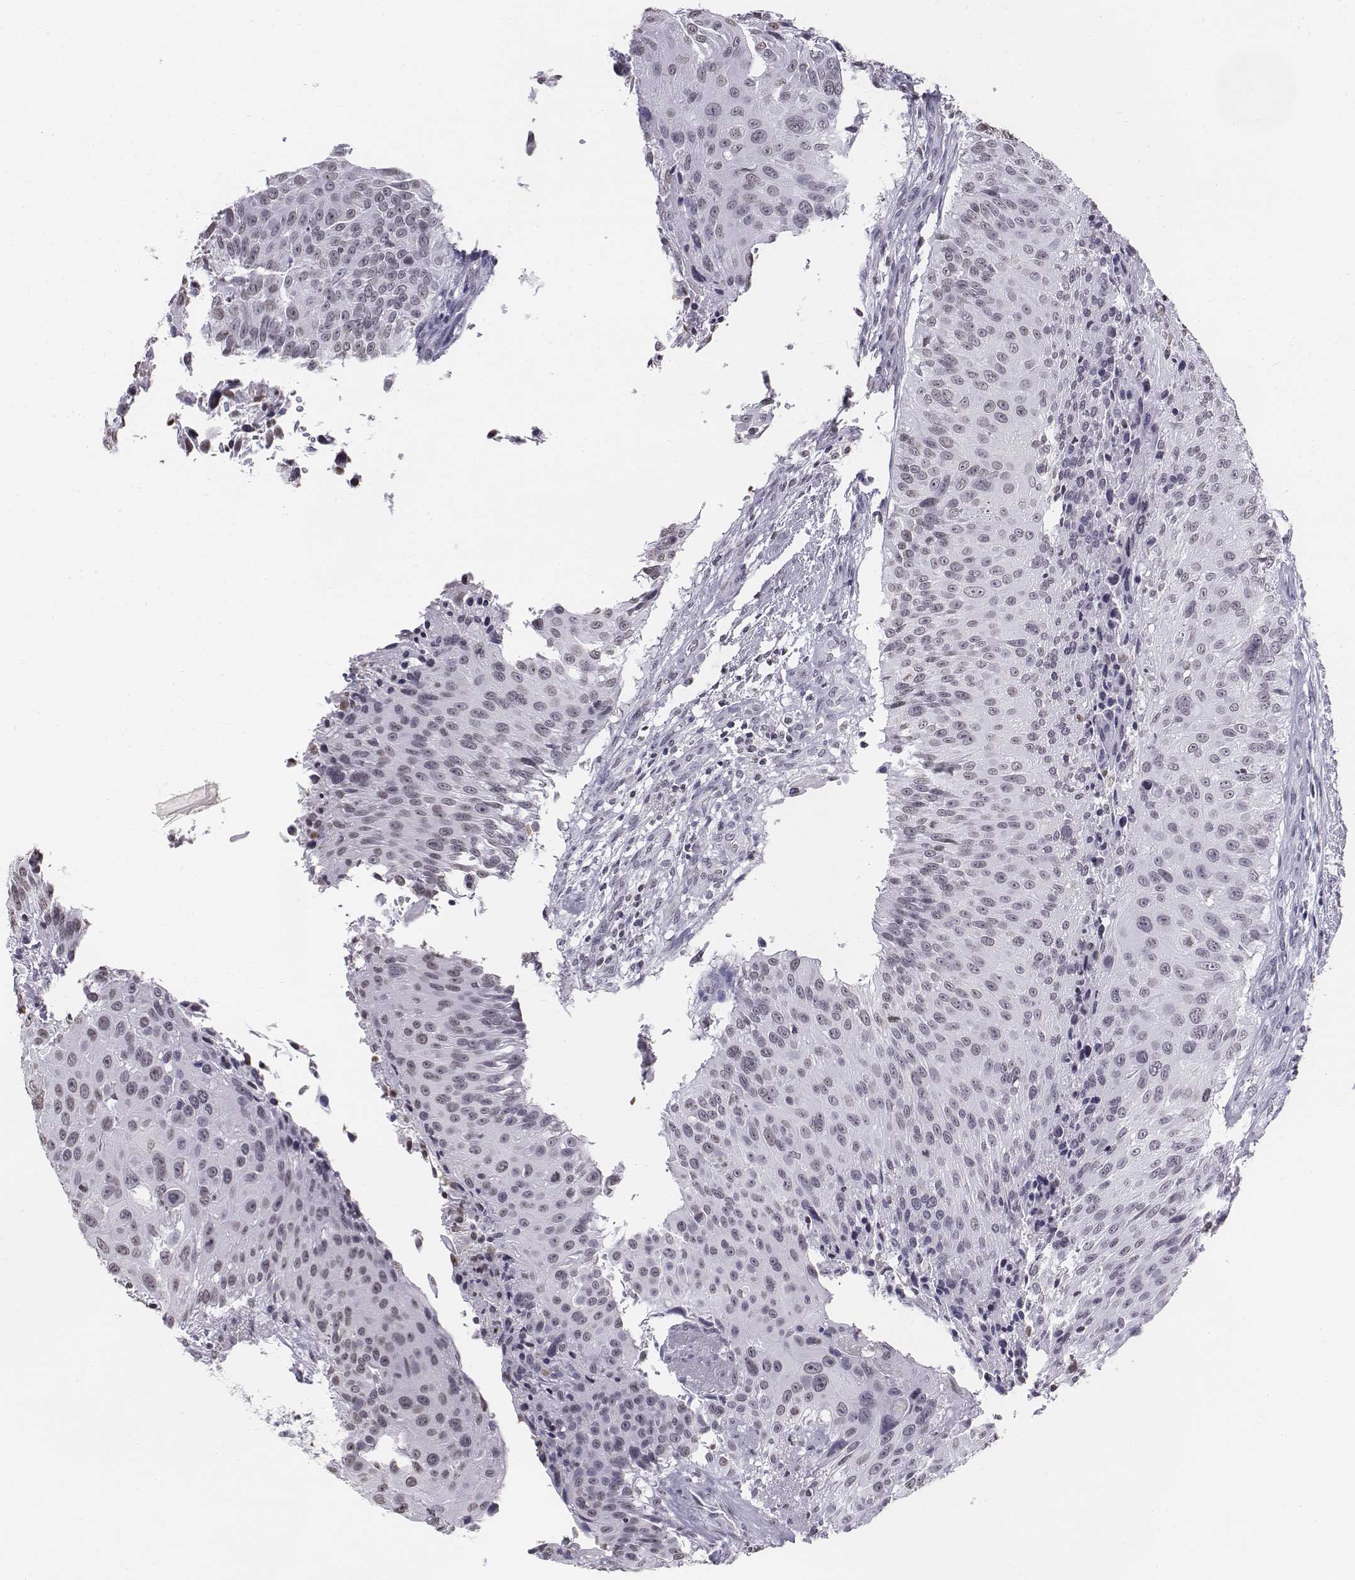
{"staining": {"intensity": "weak", "quantity": "<25%", "location": "nuclear"}, "tissue": "urothelial cancer", "cell_type": "Tumor cells", "image_type": "cancer", "snomed": [{"axis": "morphology", "description": "Urothelial carcinoma, NOS"}, {"axis": "topography", "description": "Urinary bladder"}], "caption": "The photomicrograph demonstrates no staining of tumor cells in urothelial cancer.", "gene": "BARHL1", "patient": {"sex": "male", "age": 55}}